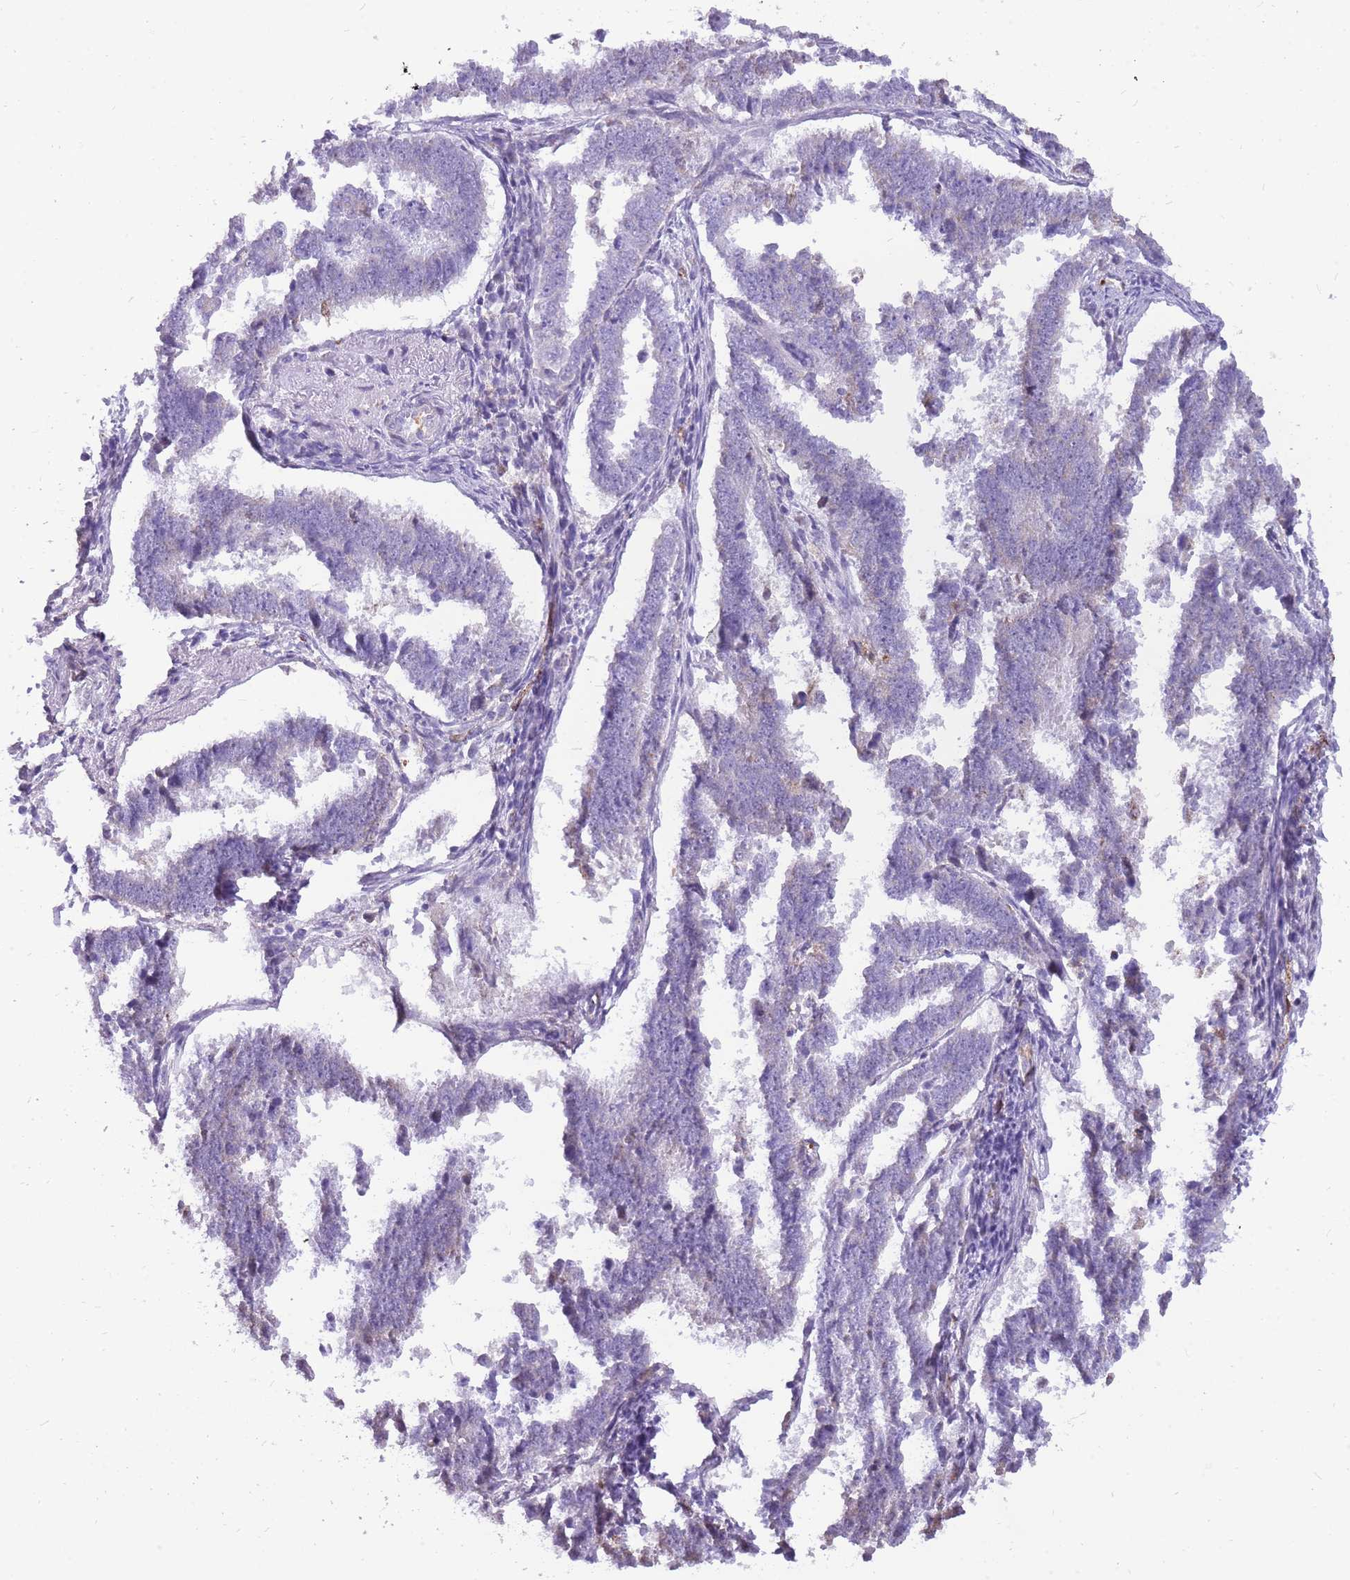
{"staining": {"intensity": "negative", "quantity": "none", "location": "none"}, "tissue": "endometrial cancer", "cell_type": "Tumor cells", "image_type": "cancer", "snomed": [{"axis": "morphology", "description": "Adenocarcinoma, NOS"}, {"axis": "topography", "description": "Endometrium"}], "caption": "Endometrial cancer stained for a protein using immunohistochemistry (IHC) shows no staining tumor cells.", "gene": "PCNX1", "patient": {"sex": "female", "age": 75}}